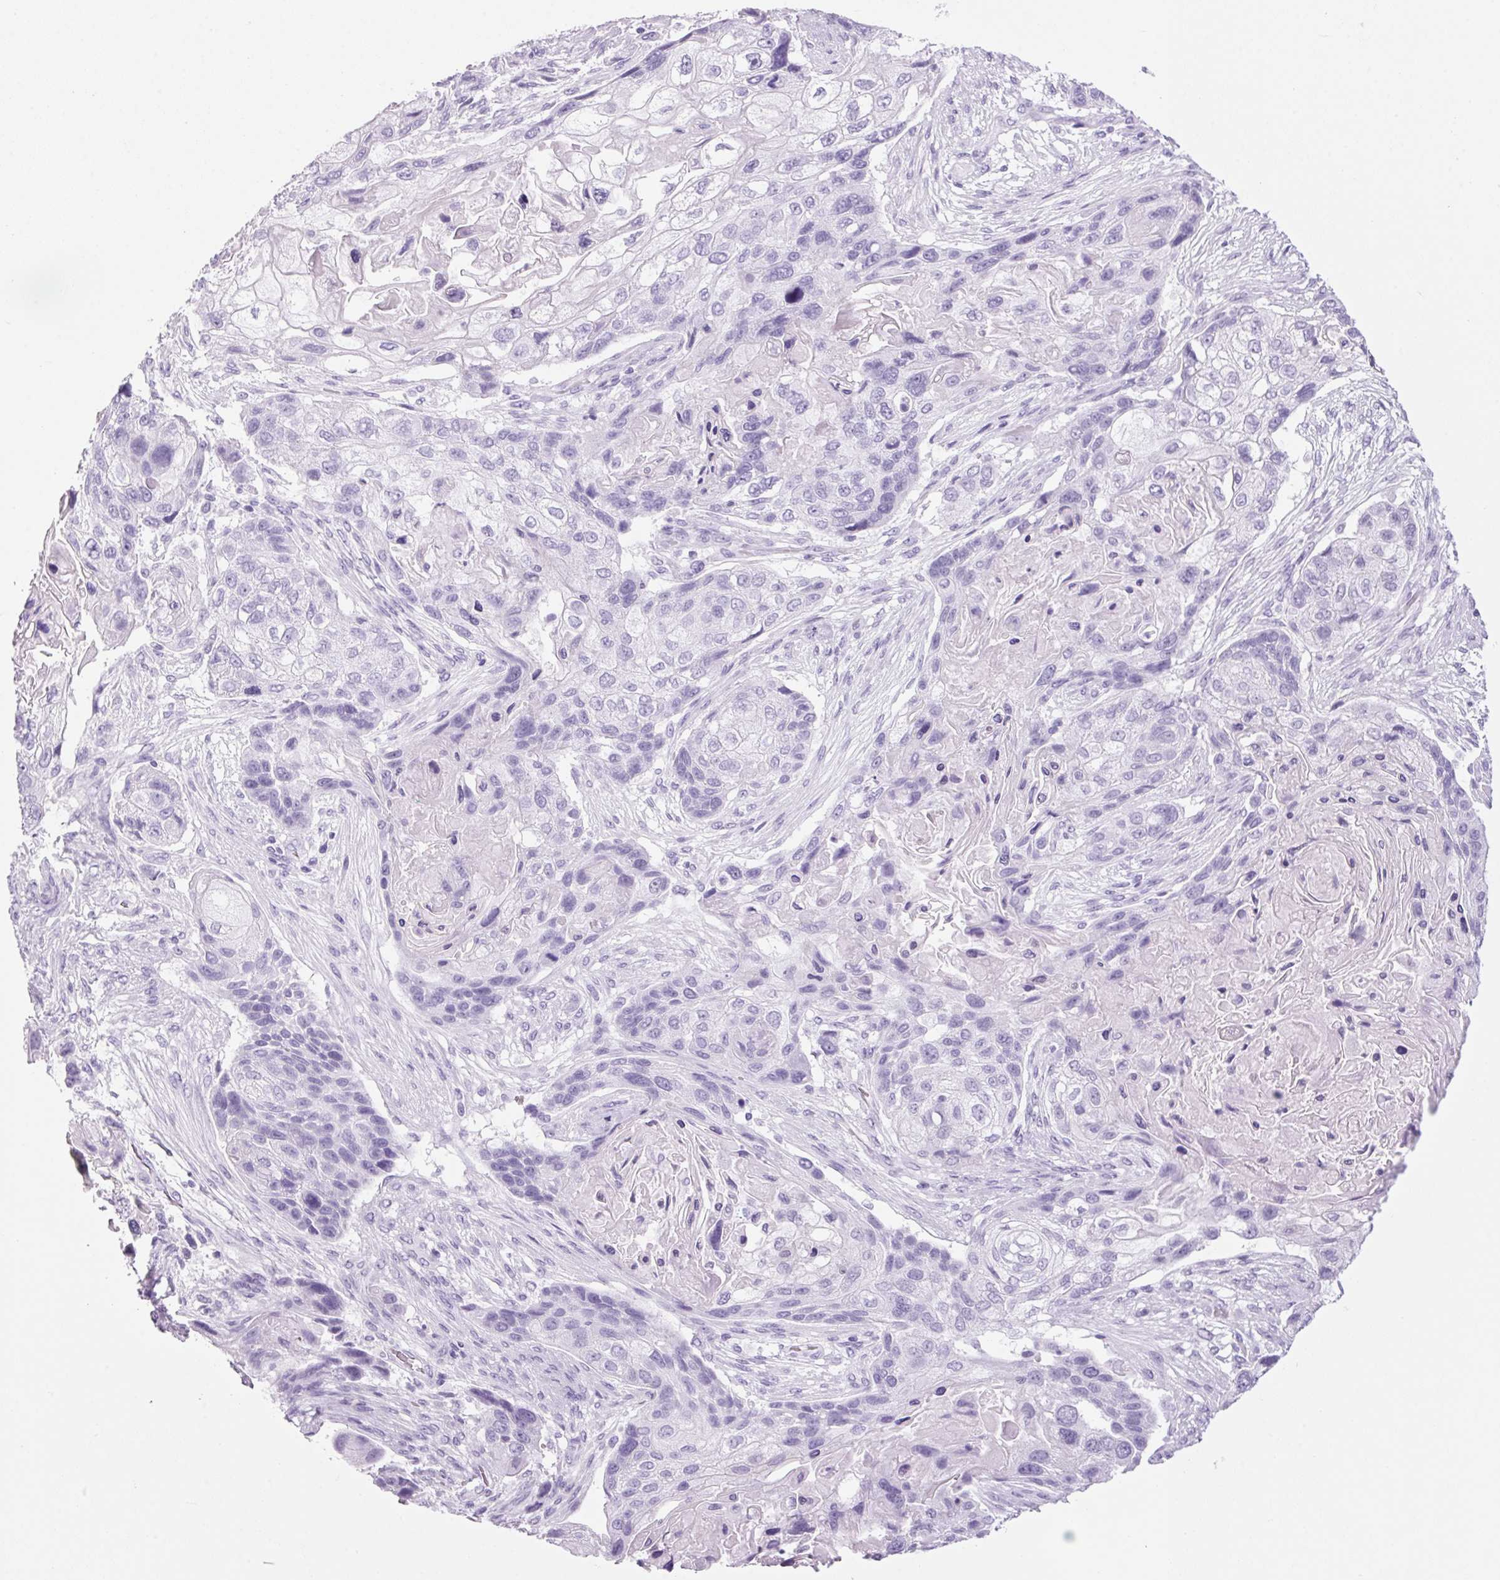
{"staining": {"intensity": "negative", "quantity": "none", "location": "none"}, "tissue": "lung cancer", "cell_type": "Tumor cells", "image_type": "cancer", "snomed": [{"axis": "morphology", "description": "Squamous cell carcinoma, NOS"}, {"axis": "topography", "description": "Lung"}], "caption": "An image of human lung squamous cell carcinoma is negative for staining in tumor cells. (DAB IHC, high magnification).", "gene": "PPP1R1A", "patient": {"sex": "male", "age": 69}}